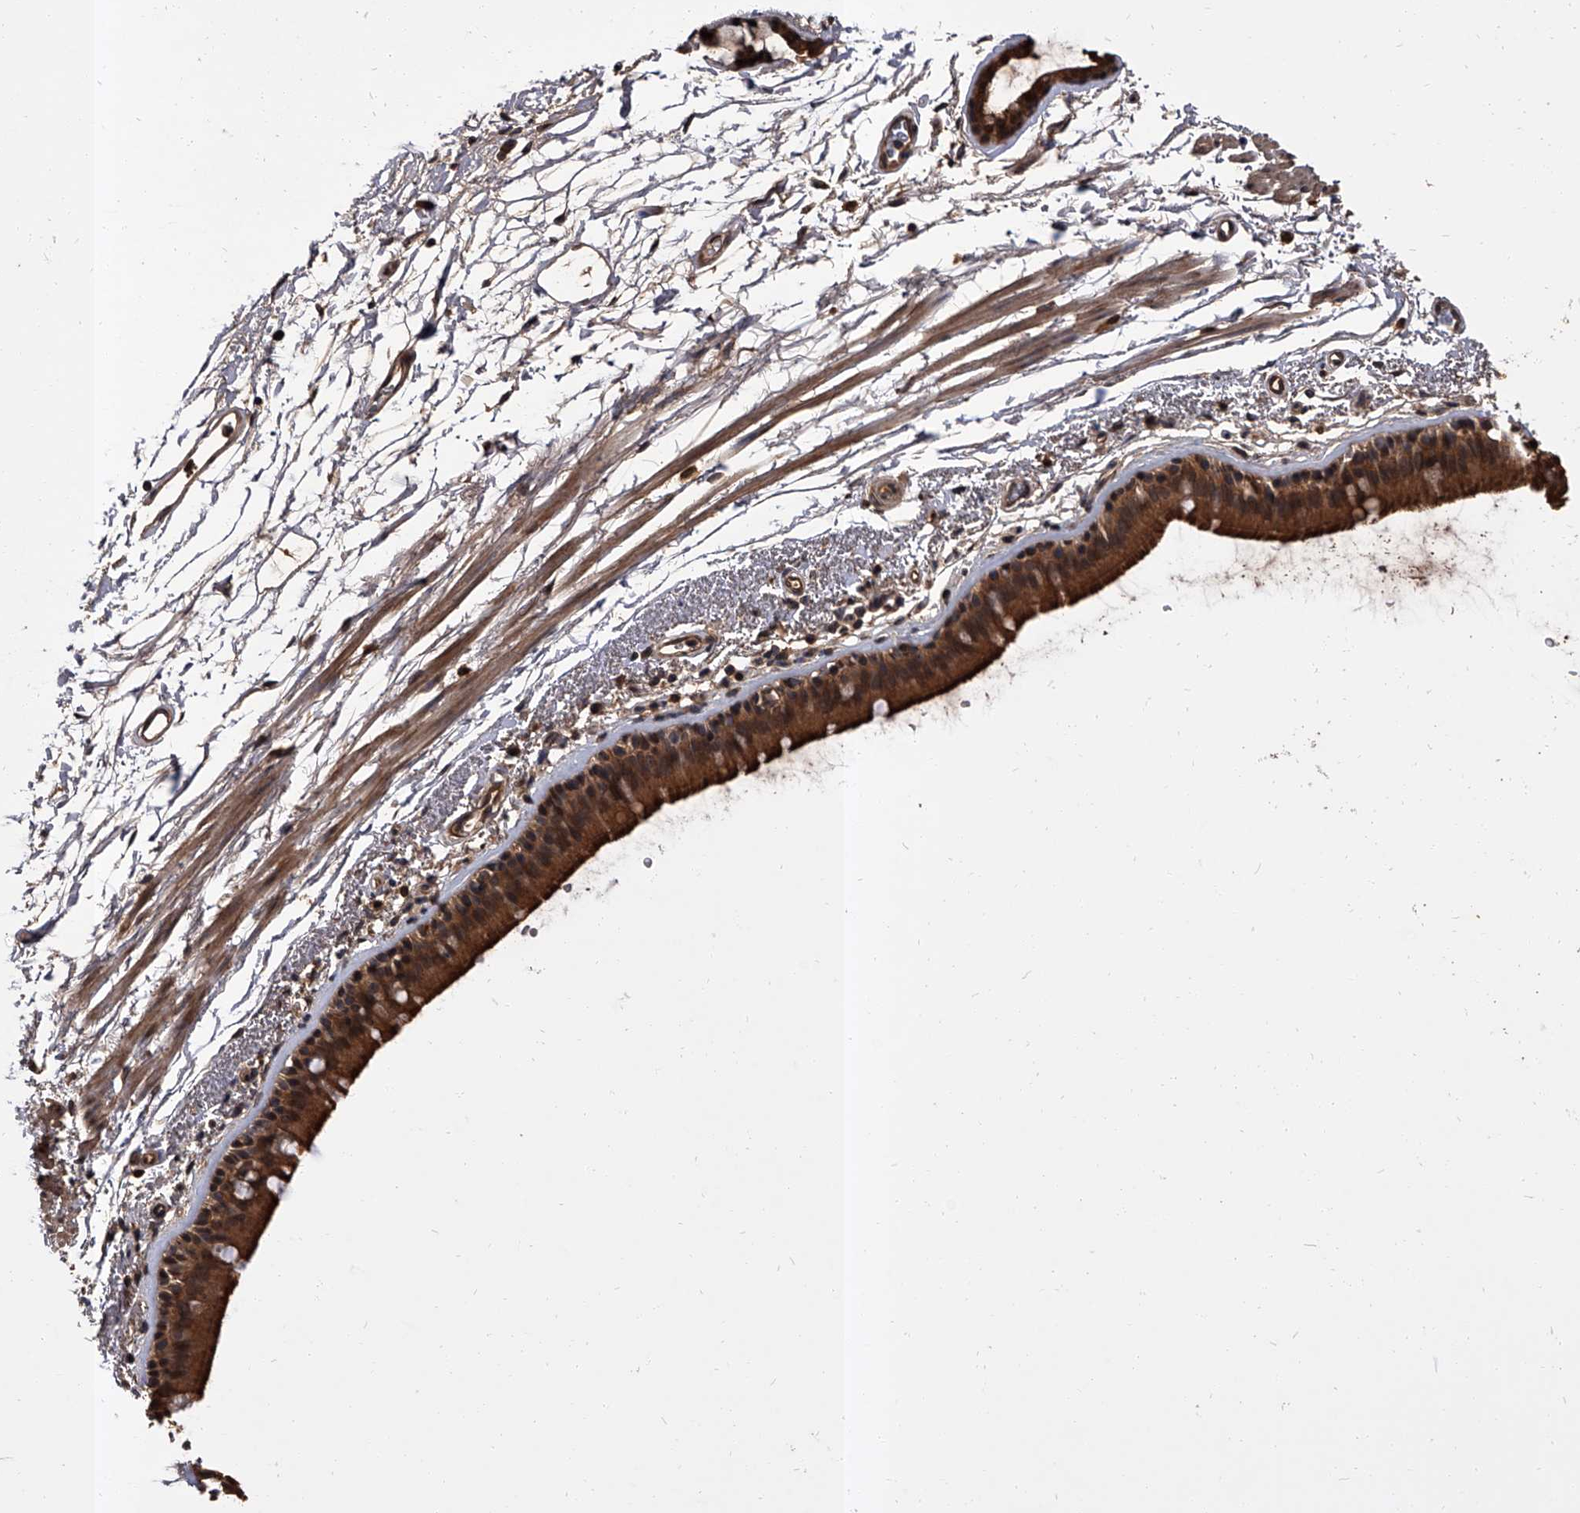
{"staining": {"intensity": "strong", "quantity": ">75%", "location": "cytoplasmic/membranous"}, "tissue": "bronchus", "cell_type": "Respiratory epithelial cells", "image_type": "normal", "snomed": [{"axis": "morphology", "description": "Normal tissue, NOS"}, {"axis": "topography", "description": "Lymph node"}, {"axis": "topography", "description": "Bronchus"}], "caption": "Protein analysis of benign bronchus reveals strong cytoplasmic/membranous staining in about >75% of respiratory epithelial cells. The protein of interest is shown in brown color, while the nuclei are stained blue.", "gene": "SLC18B1", "patient": {"sex": "female", "age": 70}}